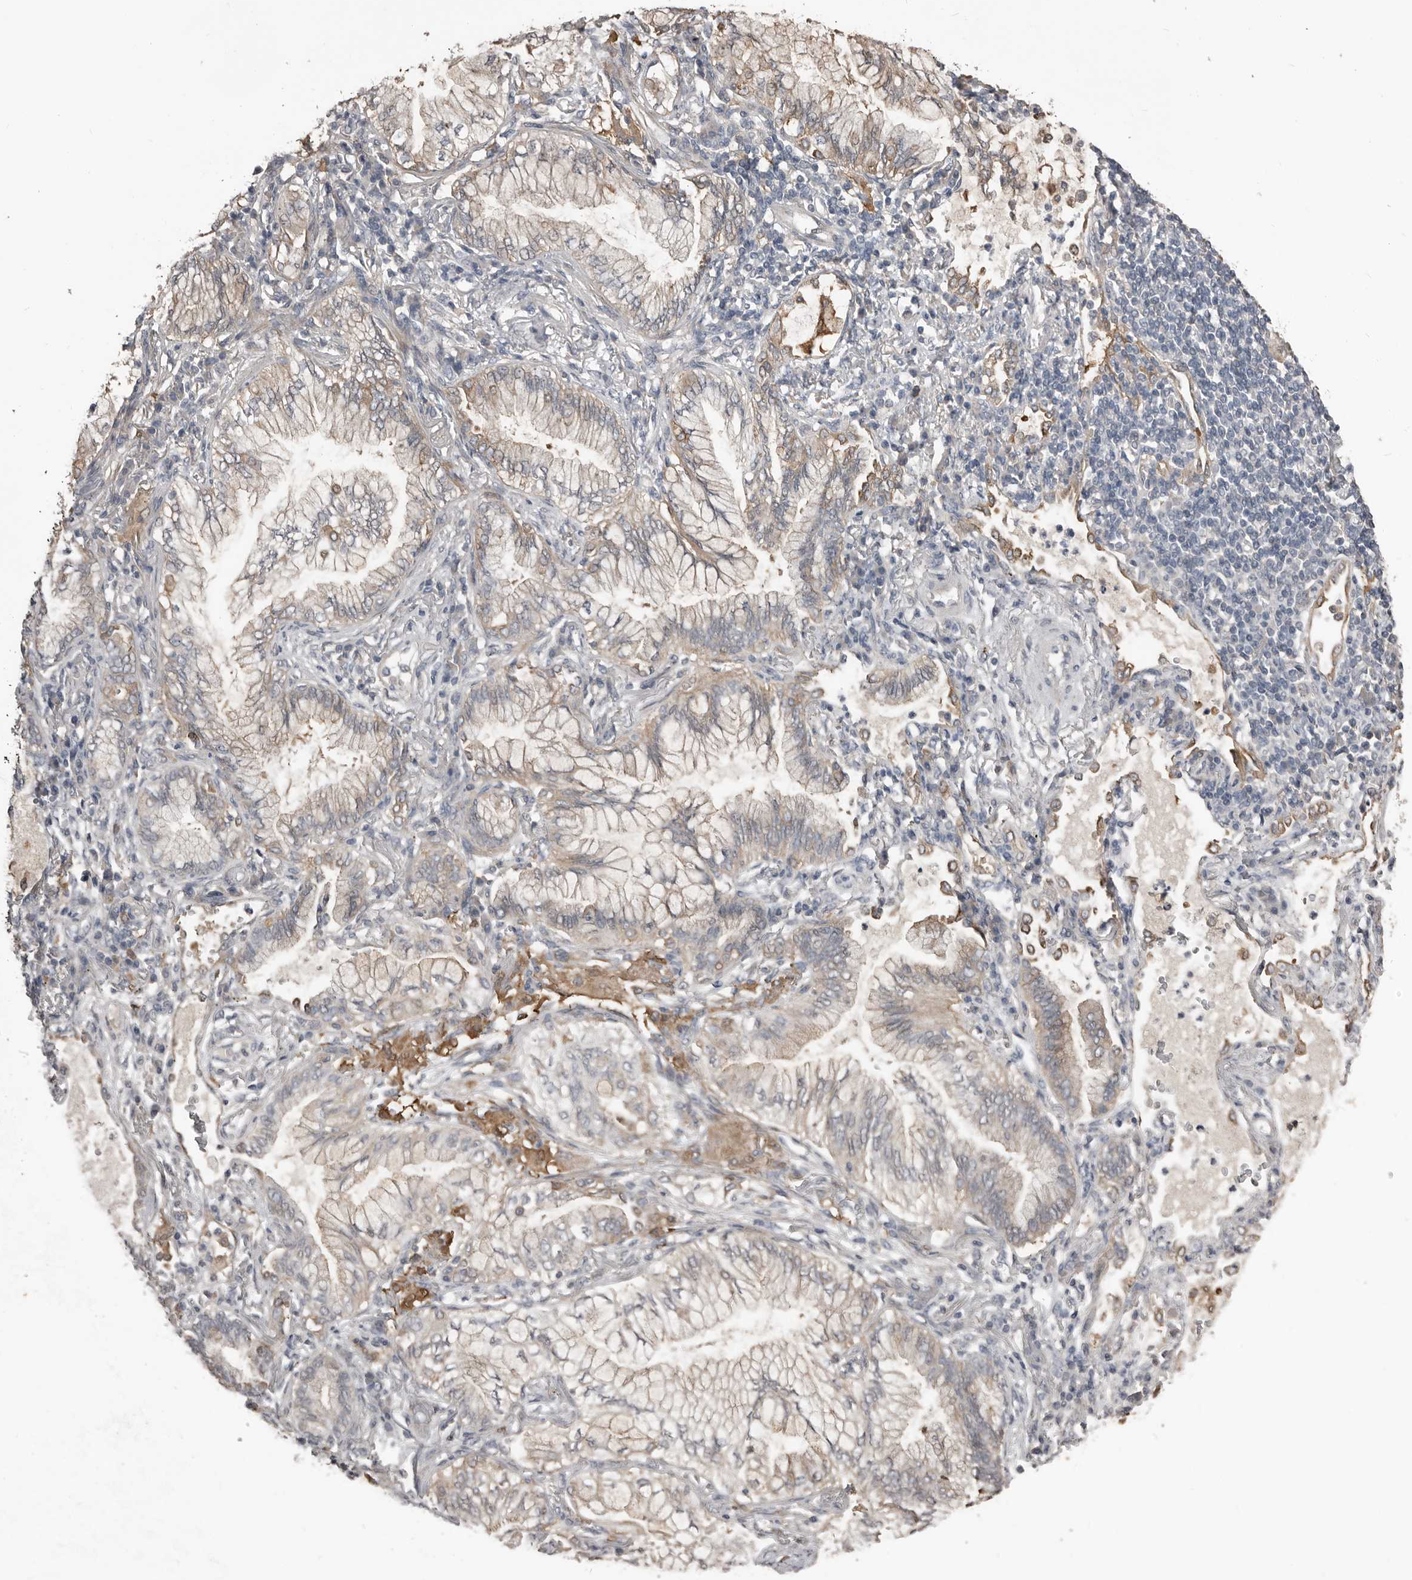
{"staining": {"intensity": "weak", "quantity": "25%-75%", "location": "cytoplasmic/membranous"}, "tissue": "lung cancer", "cell_type": "Tumor cells", "image_type": "cancer", "snomed": [{"axis": "morphology", "description": "Adenocarcinoma, NOS"}, {"axis": "topography", "description": "Lung"}], "caption": "A high-resolution image shows immunohistochemistry (IHC) staining of lung adenocarcinoma, which demonstrates weak cytoplasmic/membranous staining in approximately 25%-75% of tumor cells.", "gene": "KCNJ8", "patient": {"sex": "female", "age": 70}}